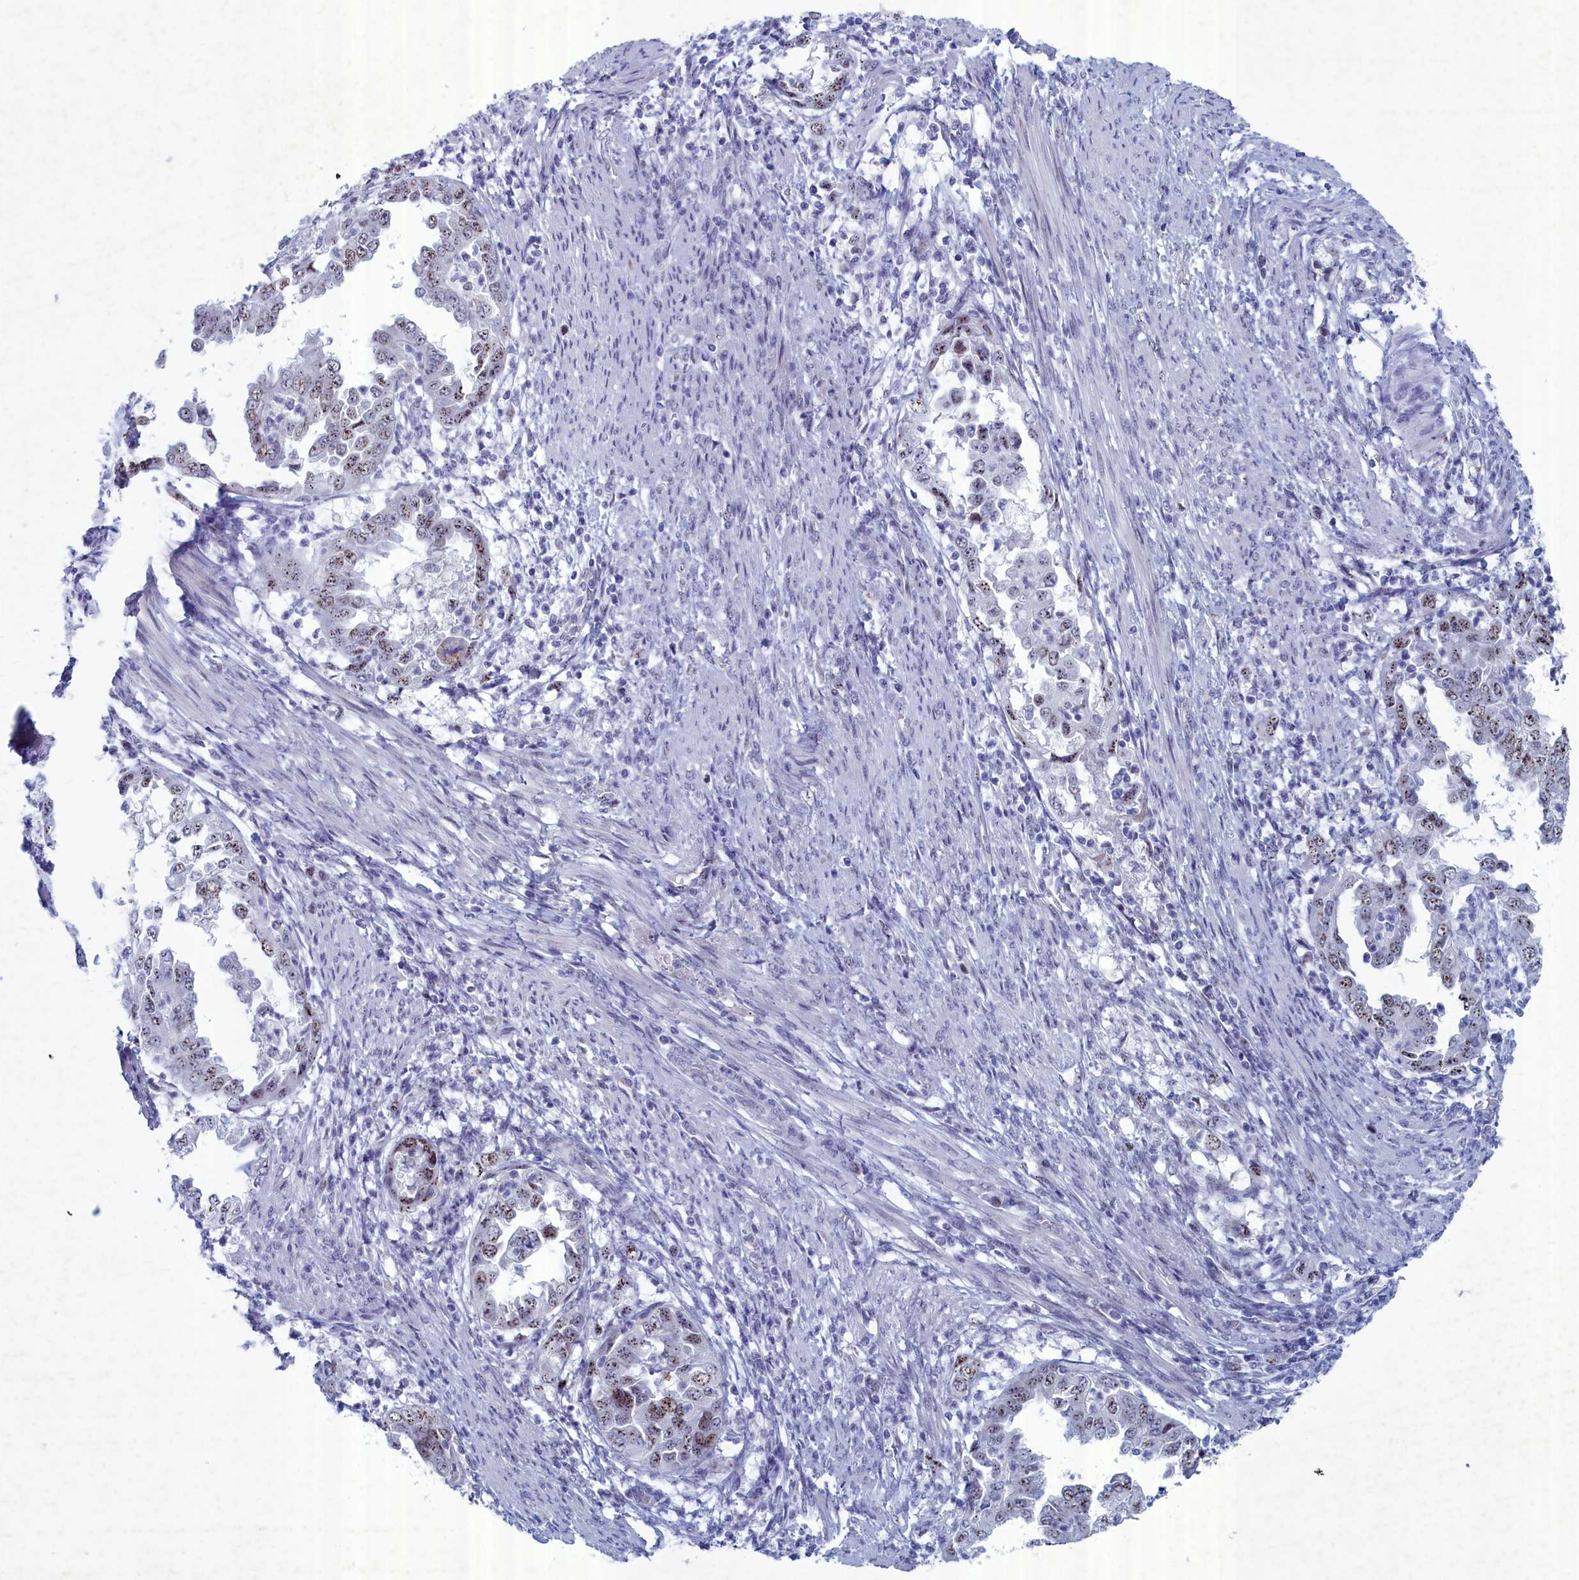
{"staining": {"intensity": "weak", "quantity": ">75%", "location": "nuclear"}, "tissue": "endometrial cancer", "cell_type": "Tumor cells", "image_type": "cancer", "snomed": [{"axis": "morphology", "description": "Adenocarcinoma, NOS"}, {"axis": "topography", "description": "Endometrium"}], "caption": "Protein expression analysis of adenocarcinoma (endometrial) displays weak nuclear positivity in approximately >75% of tumor cells. (DAB (3,3'-diaminobenzidine) = brown stain, brightfield microscopy at high magnification).", "gene": "WDR76", "patient": {"sex": "female", "age": 85}}